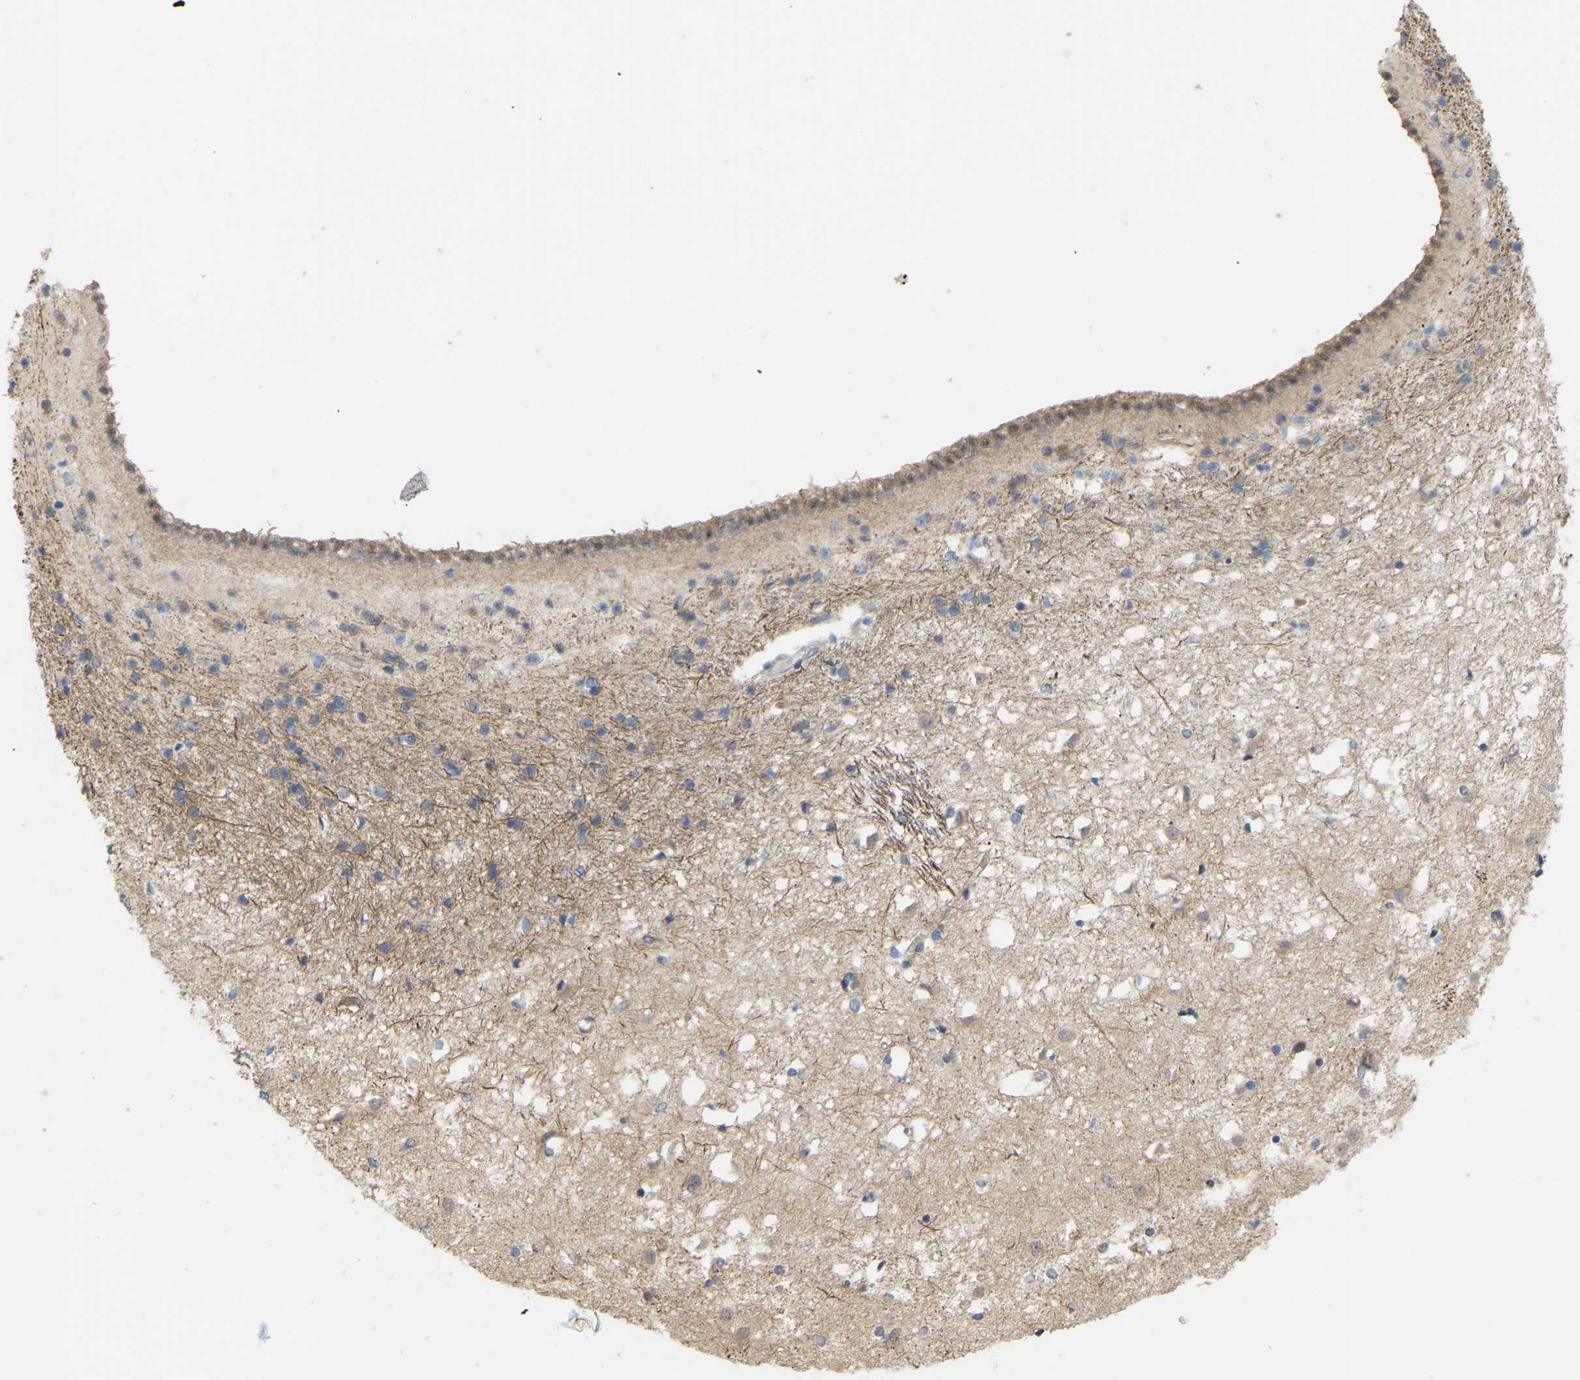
{"staining": {"intensity": "moderate", "quantity": "25%-75%", "location": "cytoplasmic/membranous,nuclear"}, "tissue": "caudate", "cell_type": "Glial cells", "image_type": "normal", "snomed": [{"axis": "morphology", "description": "Normal tissue, NOS"}, {"axis": "topography", "description": "Lateral ventricle wall"}], "caption": "Immunohistochemistry (IHC) (DAB (3,3'-diaminobenzidine)) staining of unremarkable human caudate exhibits moderate cytoplasmic/membranous,nuclear protein positivity in approximately 25%-75% of glial cells. The staining was performed using DAB, with brown indicating positive protein expression. Nuclei are stained blue with hematoxylin.", "gene": "BEND3", "patient": {"sex": "male", "age": 45}}